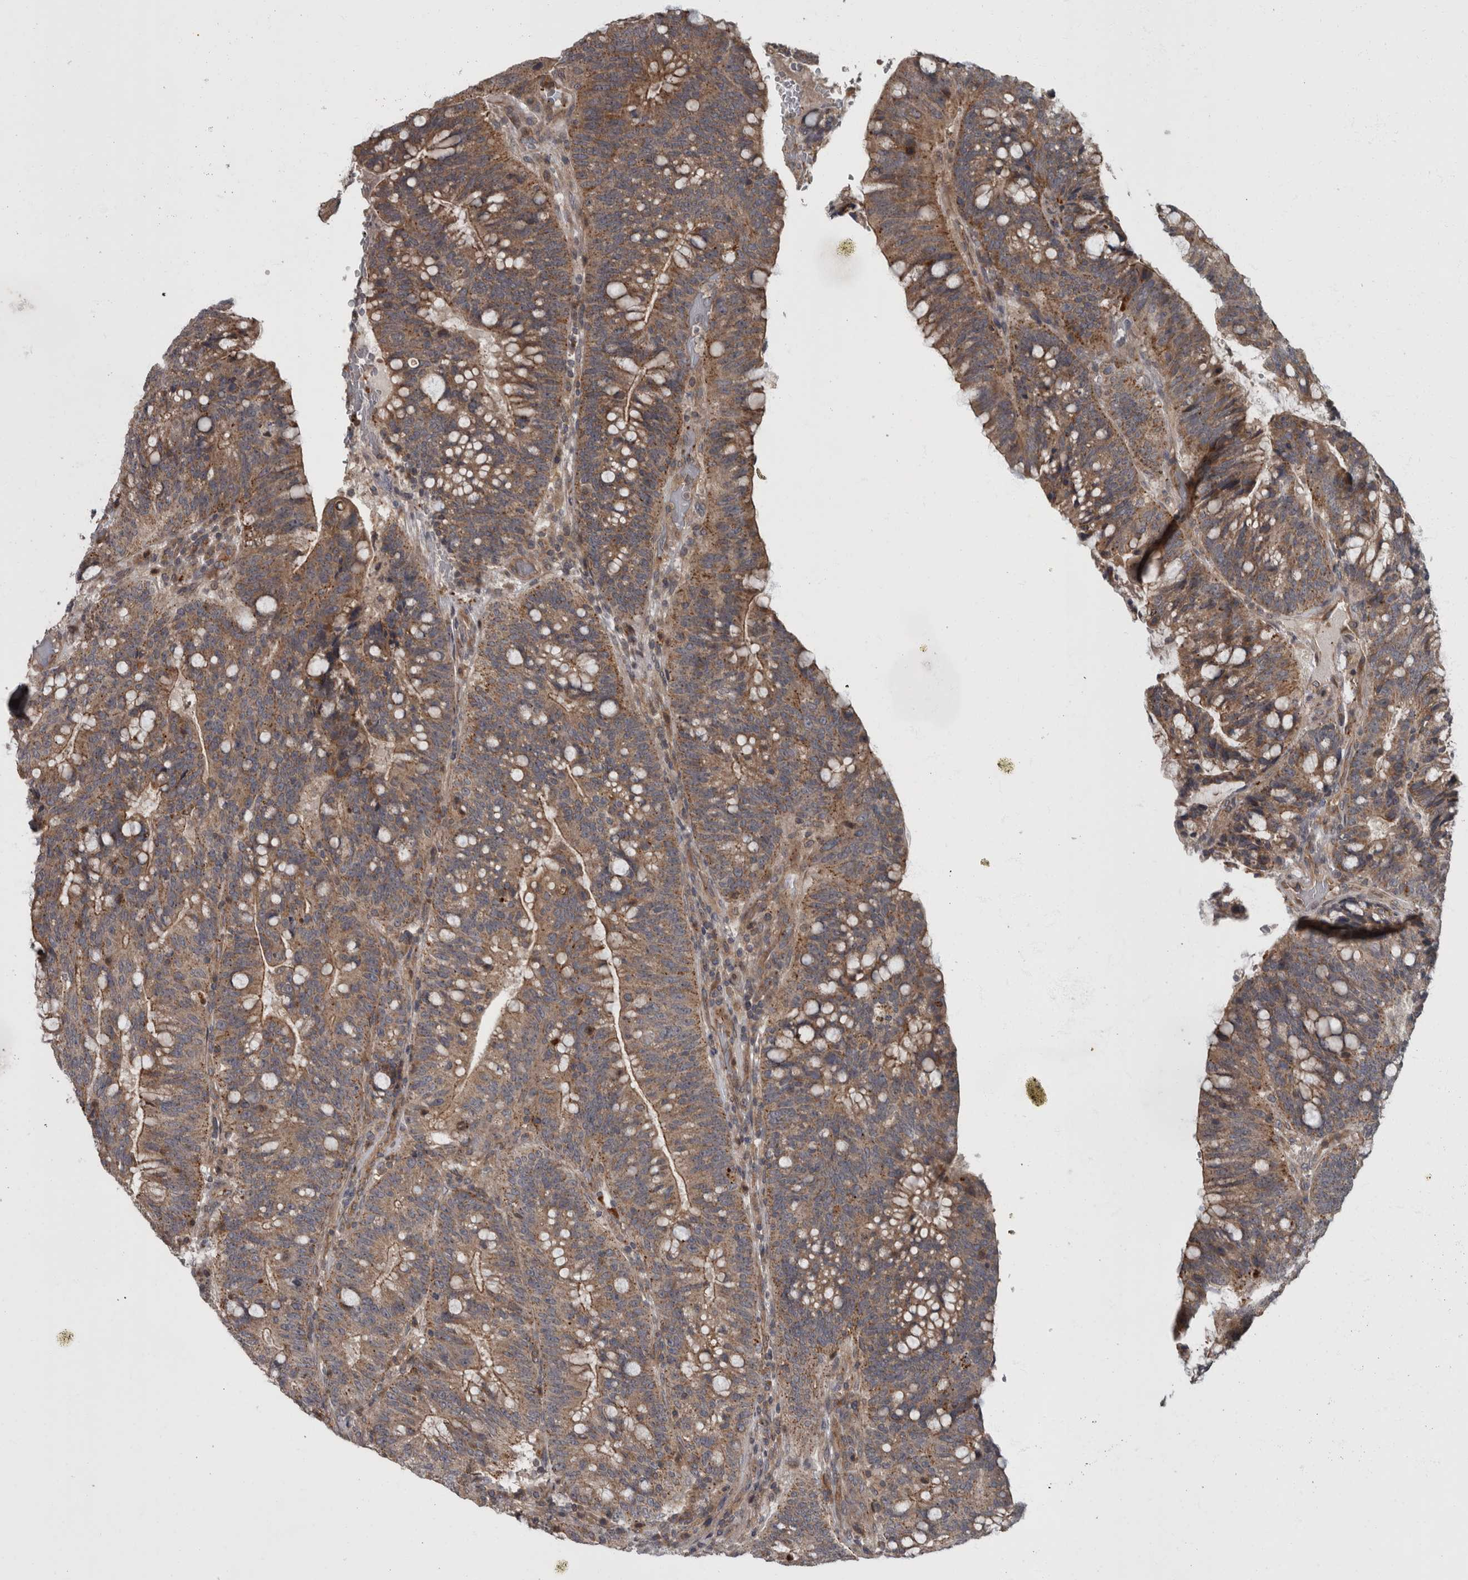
{"staining": {"intensity": "moderate", "quantity": ">75%", "location": "cytoplasmic/membranous"}, "tissue": "colorectal cancer", "cell_type": "Tumor cells", "image_type": "cancer", "snomed": [{"axis": "morphology", "description": "Adenocarcinoma, NOS"}, {"axis": "topography", "description": "Colon"}], "caption": "Protein staining of colorectal cancer (adenocarcinoma) tissue reveals moderate cytoplasmic/membranous positivity in approximately >75% of tumor cells.", "gene": "VEGFD", "patient": {"sex": "female", "age": 66}}